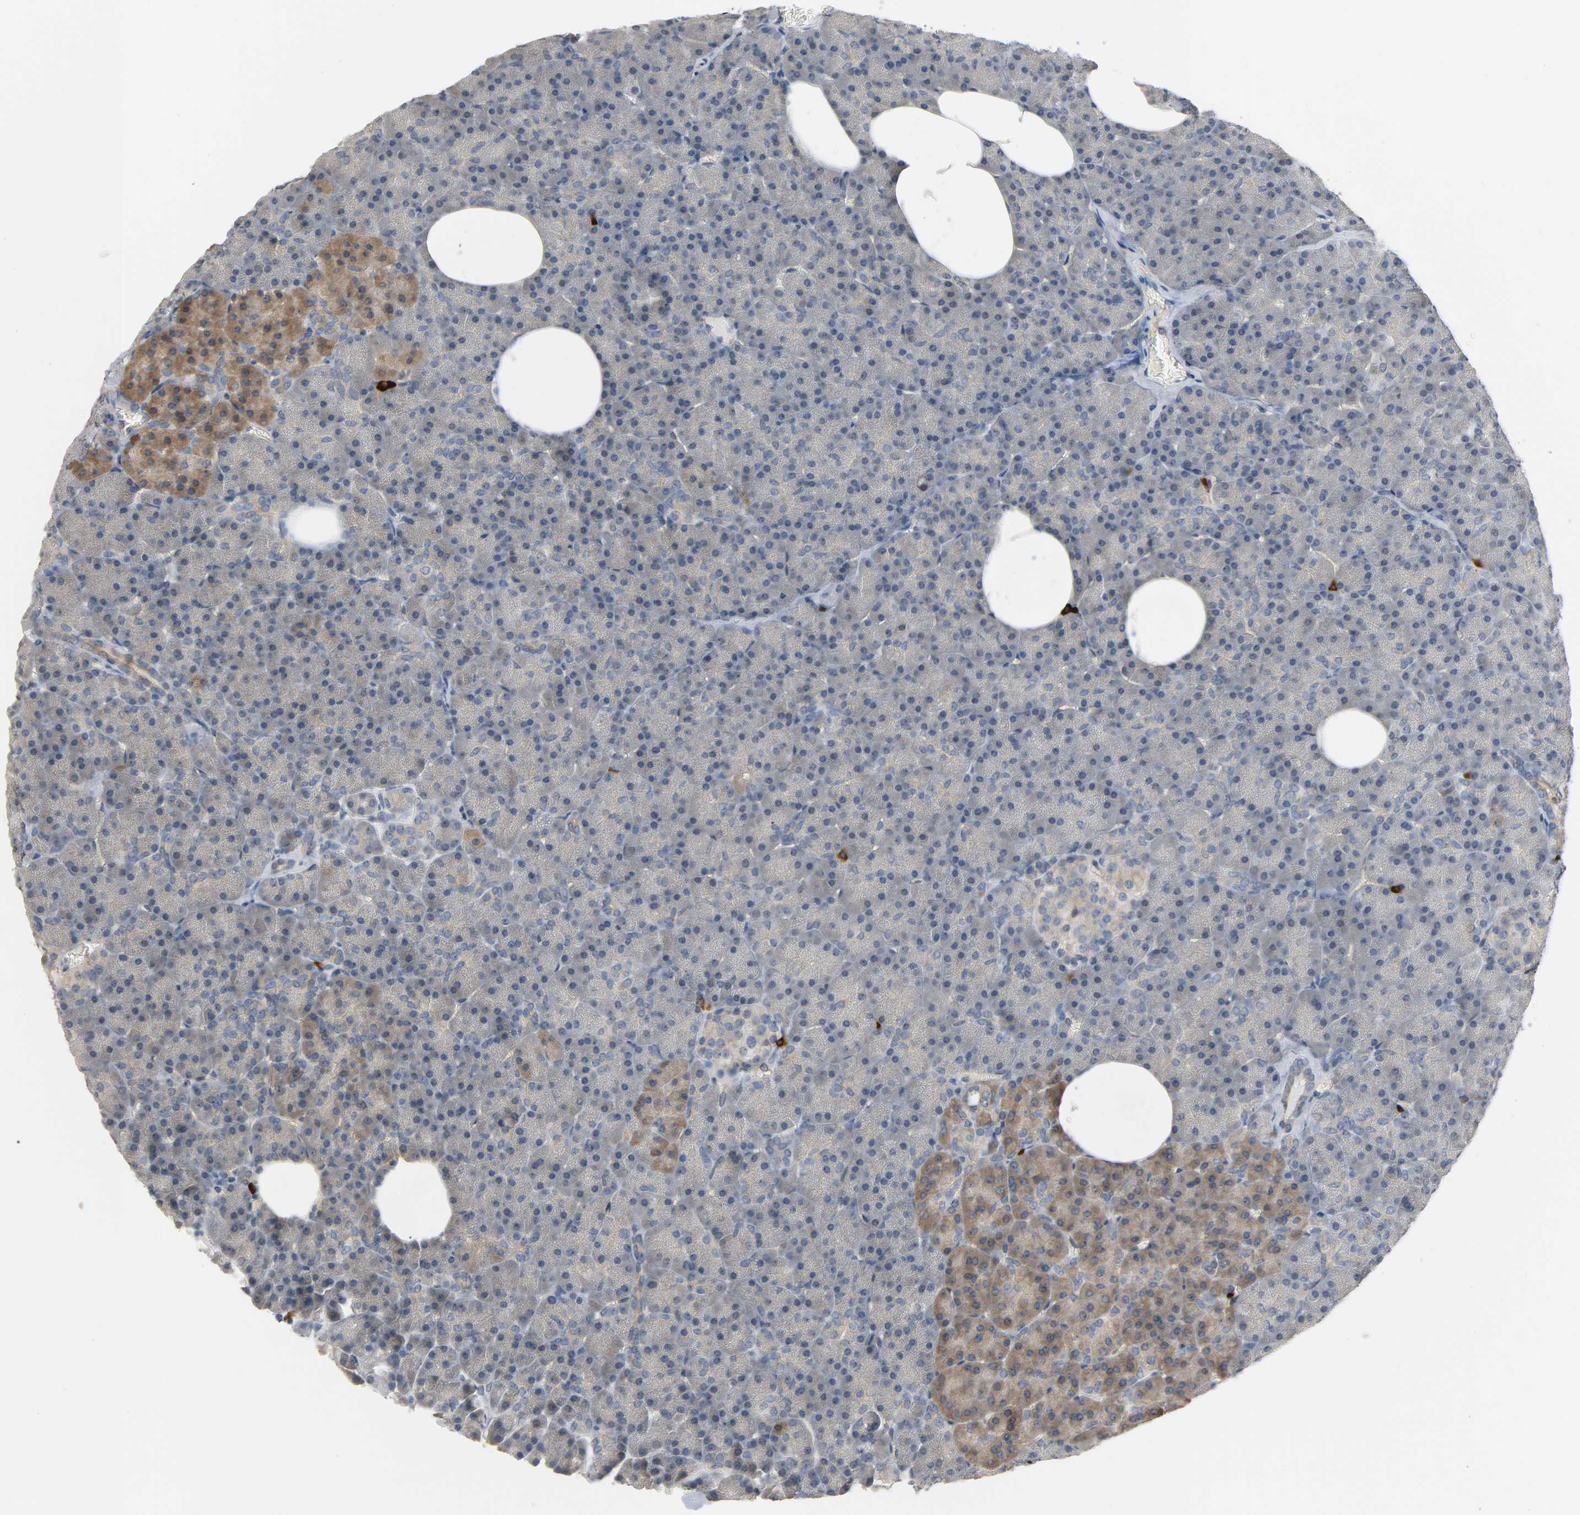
{"staining": {"intensity": "weak", "quantity": "25%-75%", "location": "cytoplasmic/membranous"}, "tissue": "pancreas", "cell_type": "Exocrine glandular cells", "image_type": "normal", "snomed": [{"axis": "morphology", "description": "Normal tissue, NOS"}, {"axis": "topography", "description": "Pancreas"}], "caption": "IHC image of benign pancreas: human pancreas stained using immunohistochemistry (IHC) exhibits low levels of weak protein expression localized specifically in the cytoplasmic/membranous of exocrine glandular cells, appearing as a cytoplasmic/membranous brown color.", "gene": "LIMCH1", "patient": {"sex": "female", "age": 35}}